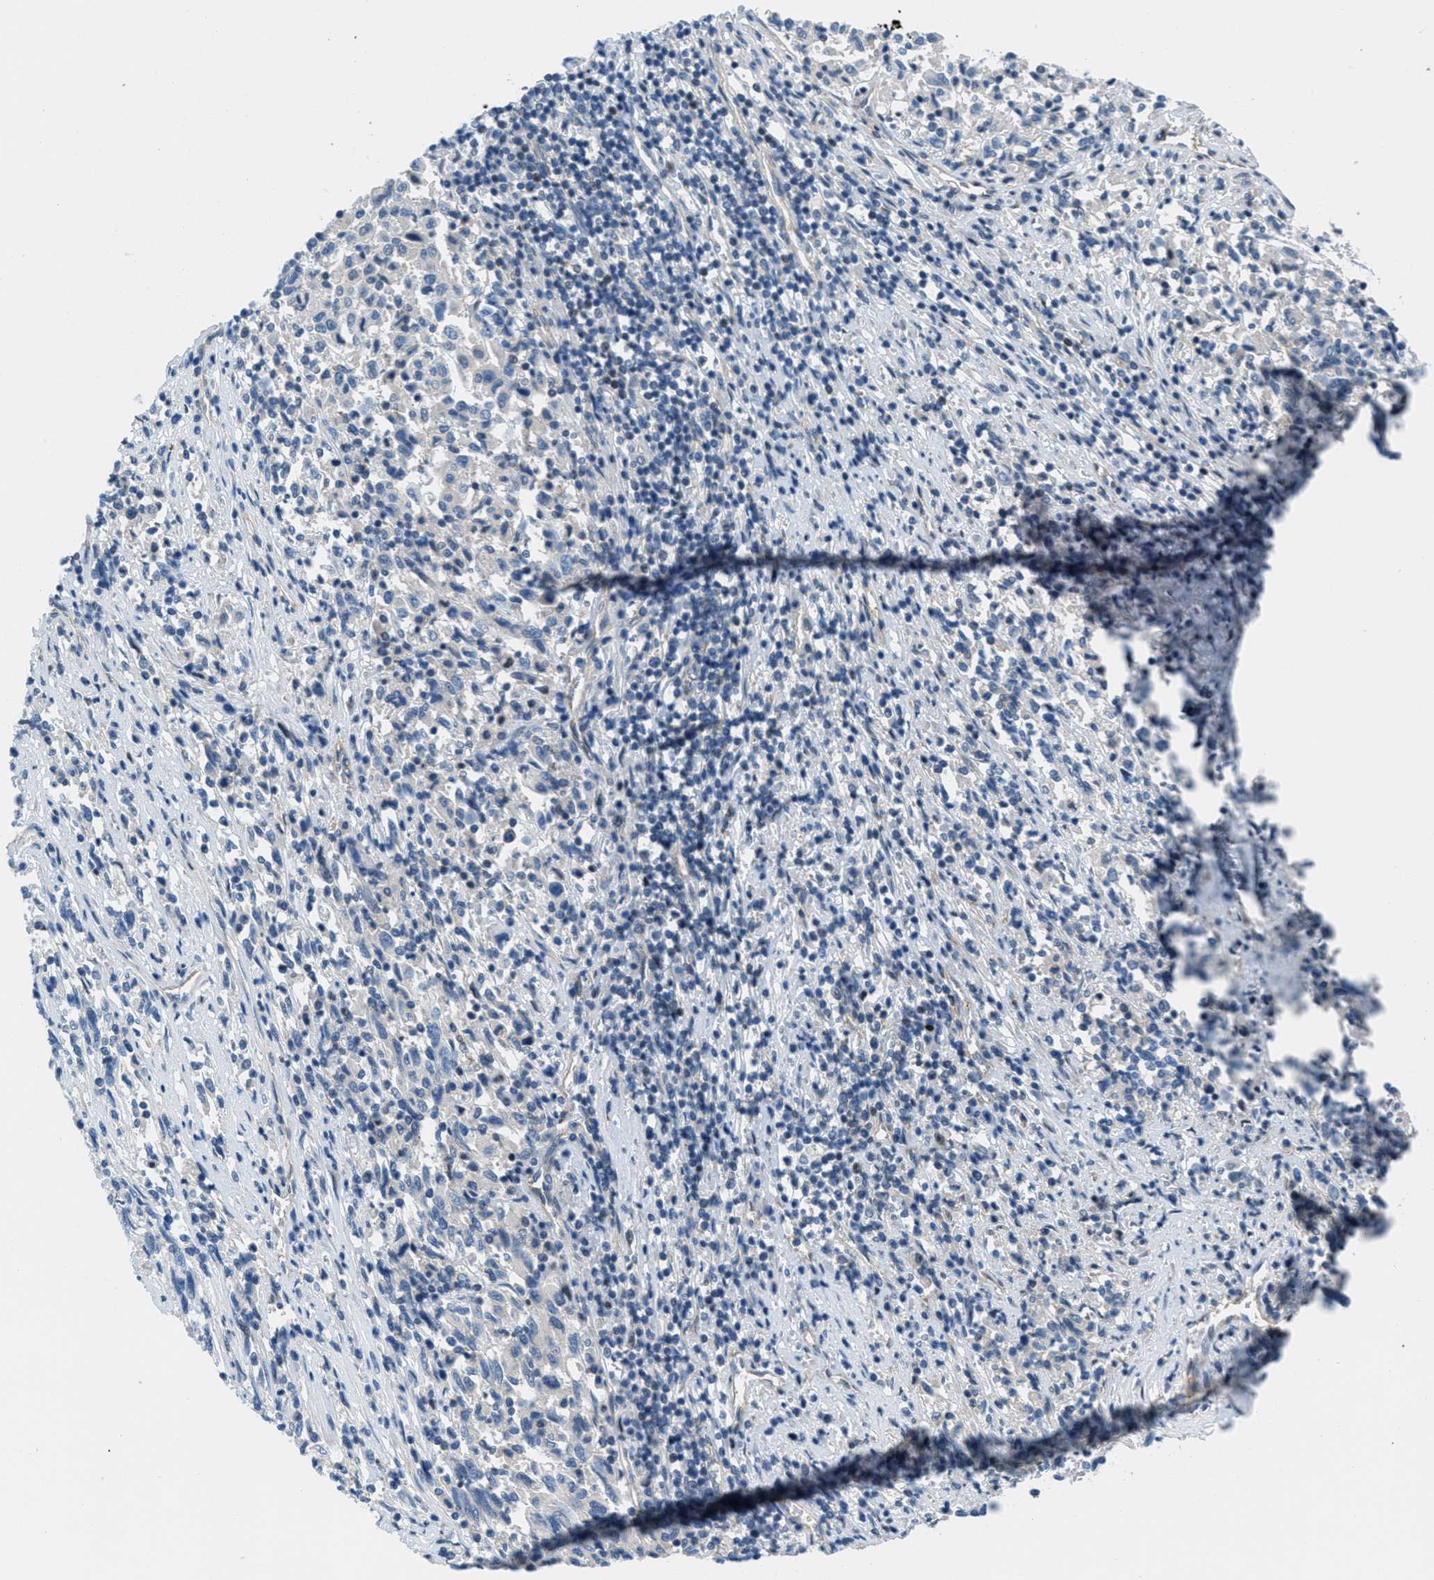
{"staining": {"intensity": "weak", "quantity": "<25%", "location": "cytoplasmic/membranous"}, "tissue": "melanoma", "cell_type": "Tumor cells", "image_type": "cancer", "snomed": [{"axis": "morphology", "description": "Malignant melanoma, Metastatic site"}, {"axis": "topography", "description": "Lung"}], "caption": "Protein analysis of melanoma demonstrates no significant positivity in tumor cells.", "gene": "MAPRE2", "patient": {"sex": "male", "age": 64}}